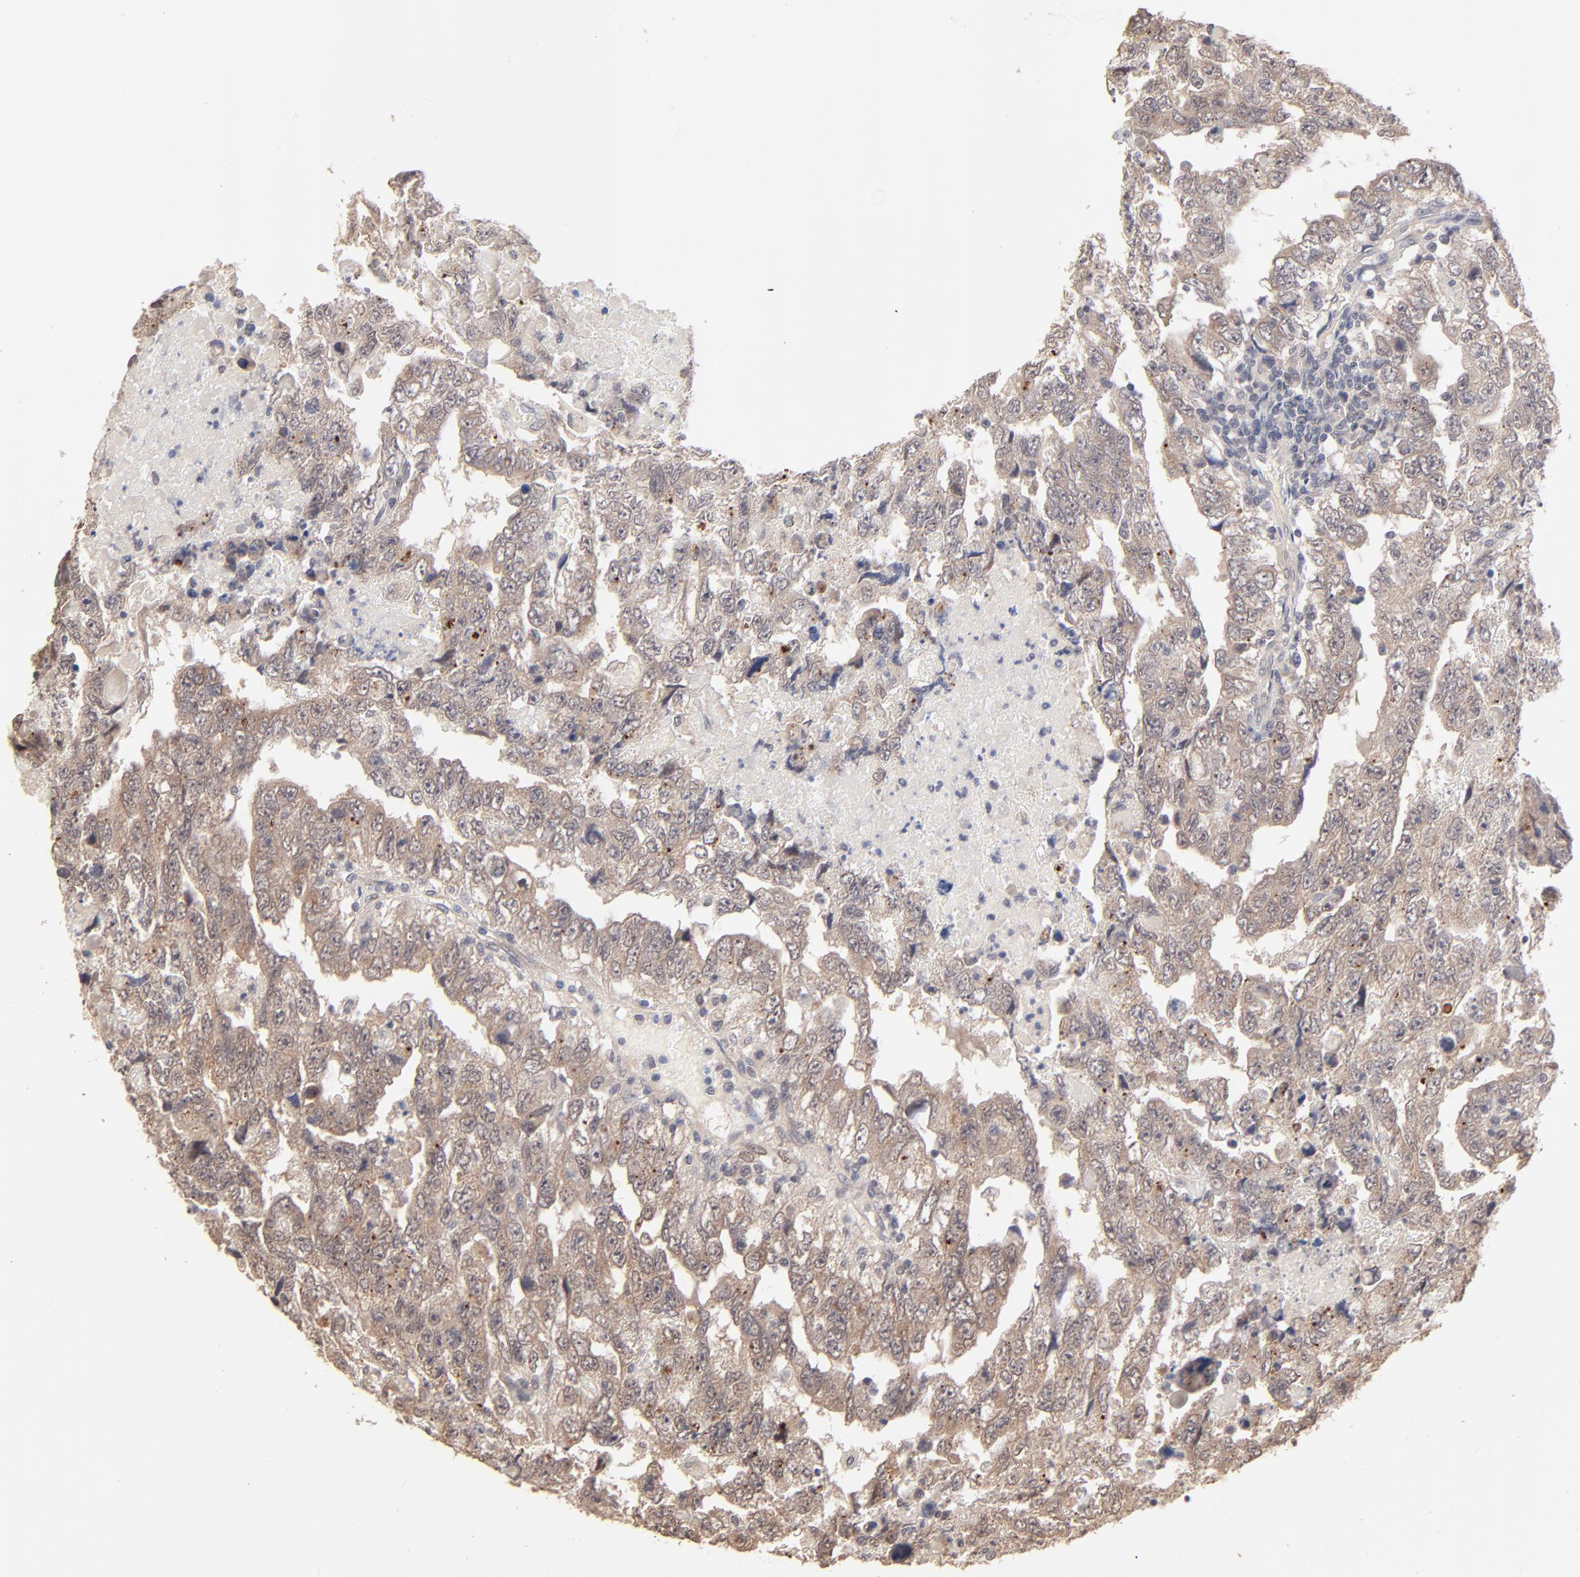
{"staining": {"intensity": "weak", "quantity": "25%-75%", "location": "cytoplasmic/membranous"}, "tissue": "testis cancer", "cell_type": "Tumor cells", "image_type": "cancer", "snomed": [{"axis": "morphology", "description": "Carcinoma, Embryonal, NOS"}, {"axis": "topography", "description": "Testis"}], "caption": "Testis cancer (embryonal carcinoma) stained for a protein displays weak cytoplasmic/membranous positivity in tumor cells. (brown staining indicates protein expression, while blue staining denotes nuclei).", "gene": "MSL2", "patient": {"sex": "male", "age": 36}}